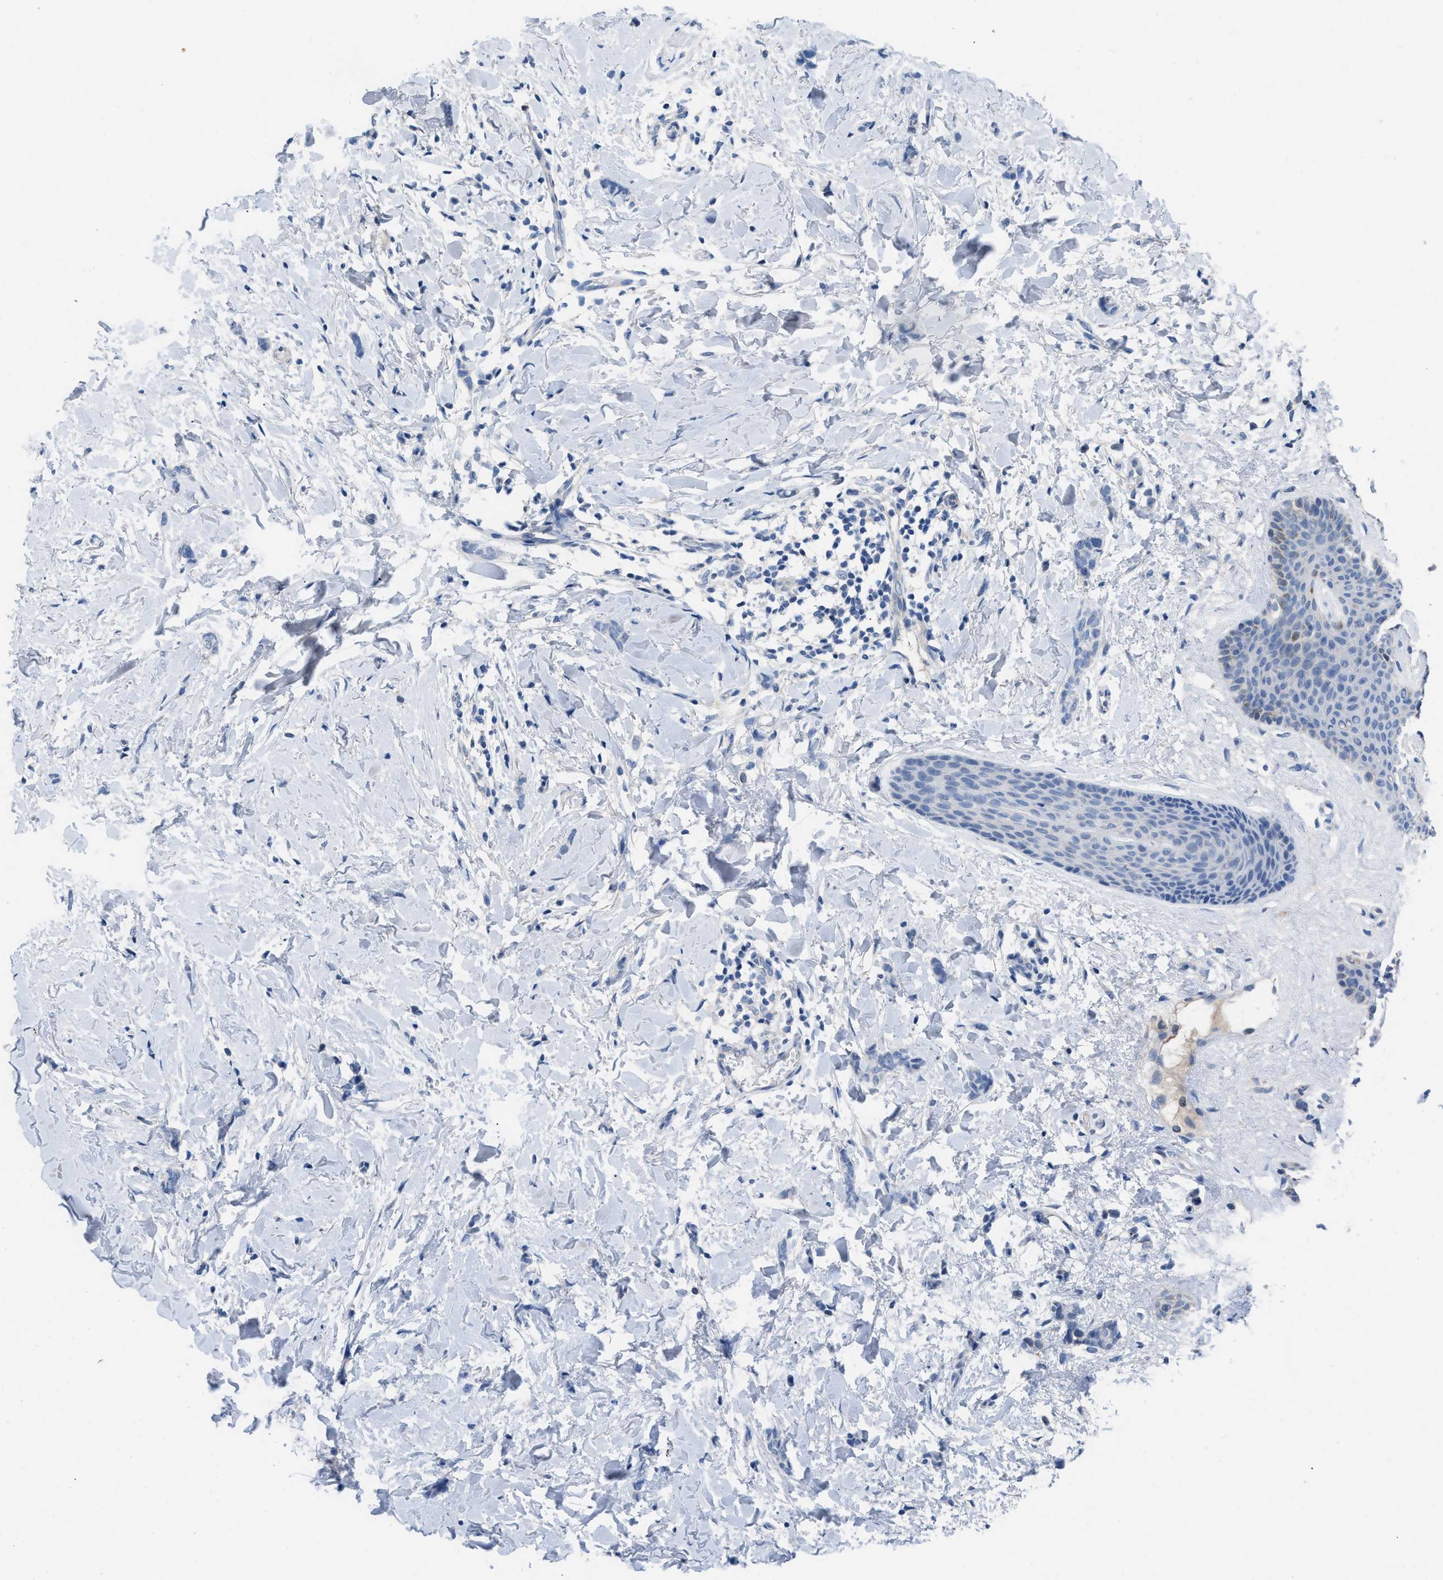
{"staining": {"intensity": "negative", "quantity": "none", "location": "none"}, "tissue": "breast cancer", "cell_type": "Tumor cells", "image_type": "cancer", "snomed": [{"axis": "morphology", "description": "Lobular carcinoma"}, {"axis": "topography", "description": "Skin"}, {"axis": "topography", "description": "Breast"}], "caption": "DAB immunohistochemical staining of breast lobular carcinoma reveals no significant staining in tumor cells.", "gene": "HPX", "patient": {"sex": "female", "age": 46}}